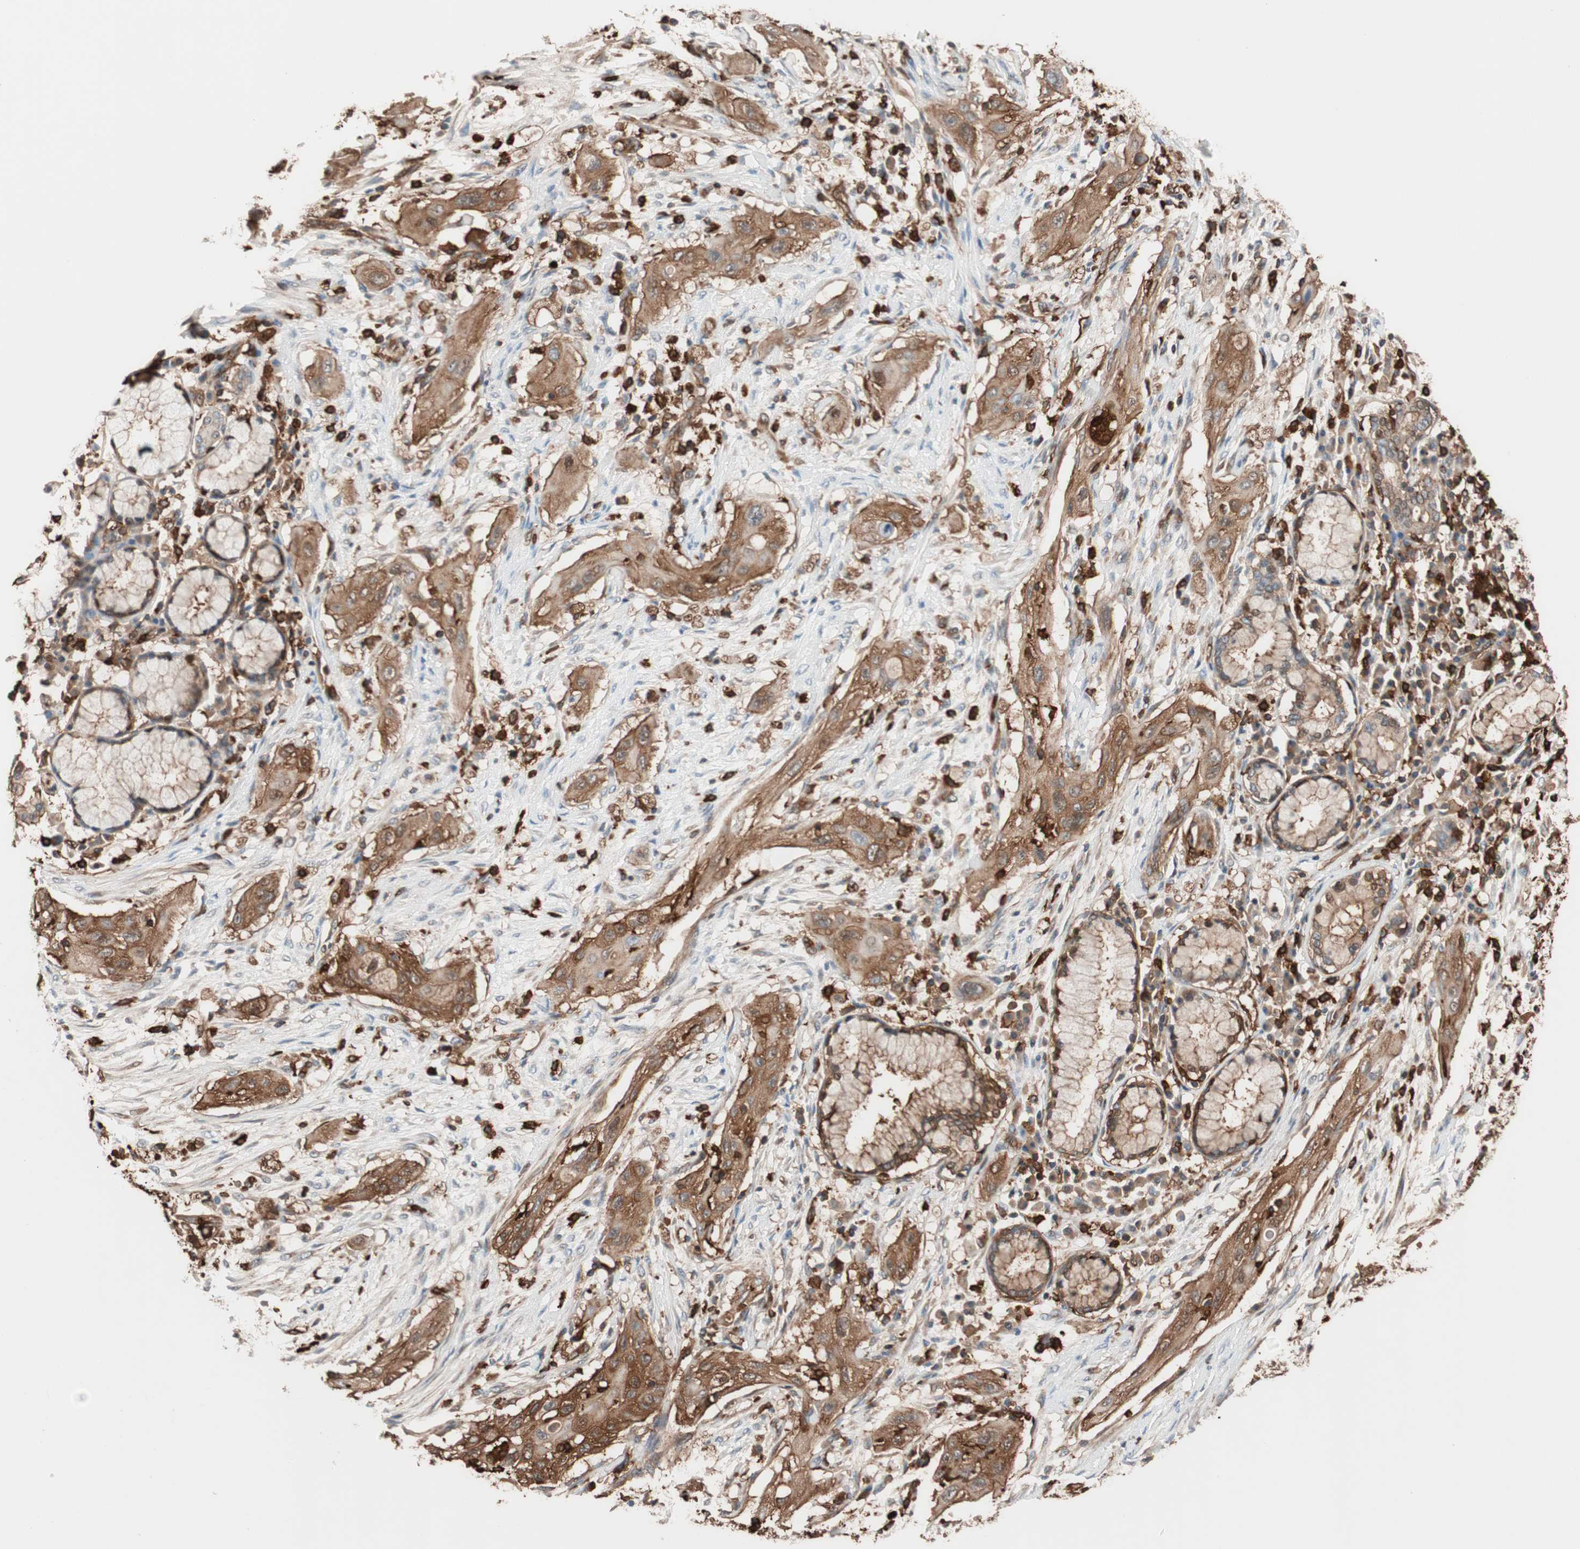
{"staining": {"intensity": "moderate", "quantity": ">75%", "location": "cytoplasmic/membranous"}, "tissue": "lung cancer", "cell_type": "Tumor cells", "image_type": "cancer", "snomed": [{"axis": "morphology", "description": "Squamous cell carcinoma, NOS"}, {"axis": "topography", "description": "Lung"}], "caption": "Immunohistochemistry (IHC) of human squamous cell carcinoma (lung) displays medium levels of moderate cytoplasmic/membranous staining in about >75% of tumor cells. (DAB IHC with brightfield microscopy, high magnification).", "gene": "VASP", "patient": {"sex": "female", "age": 47}}